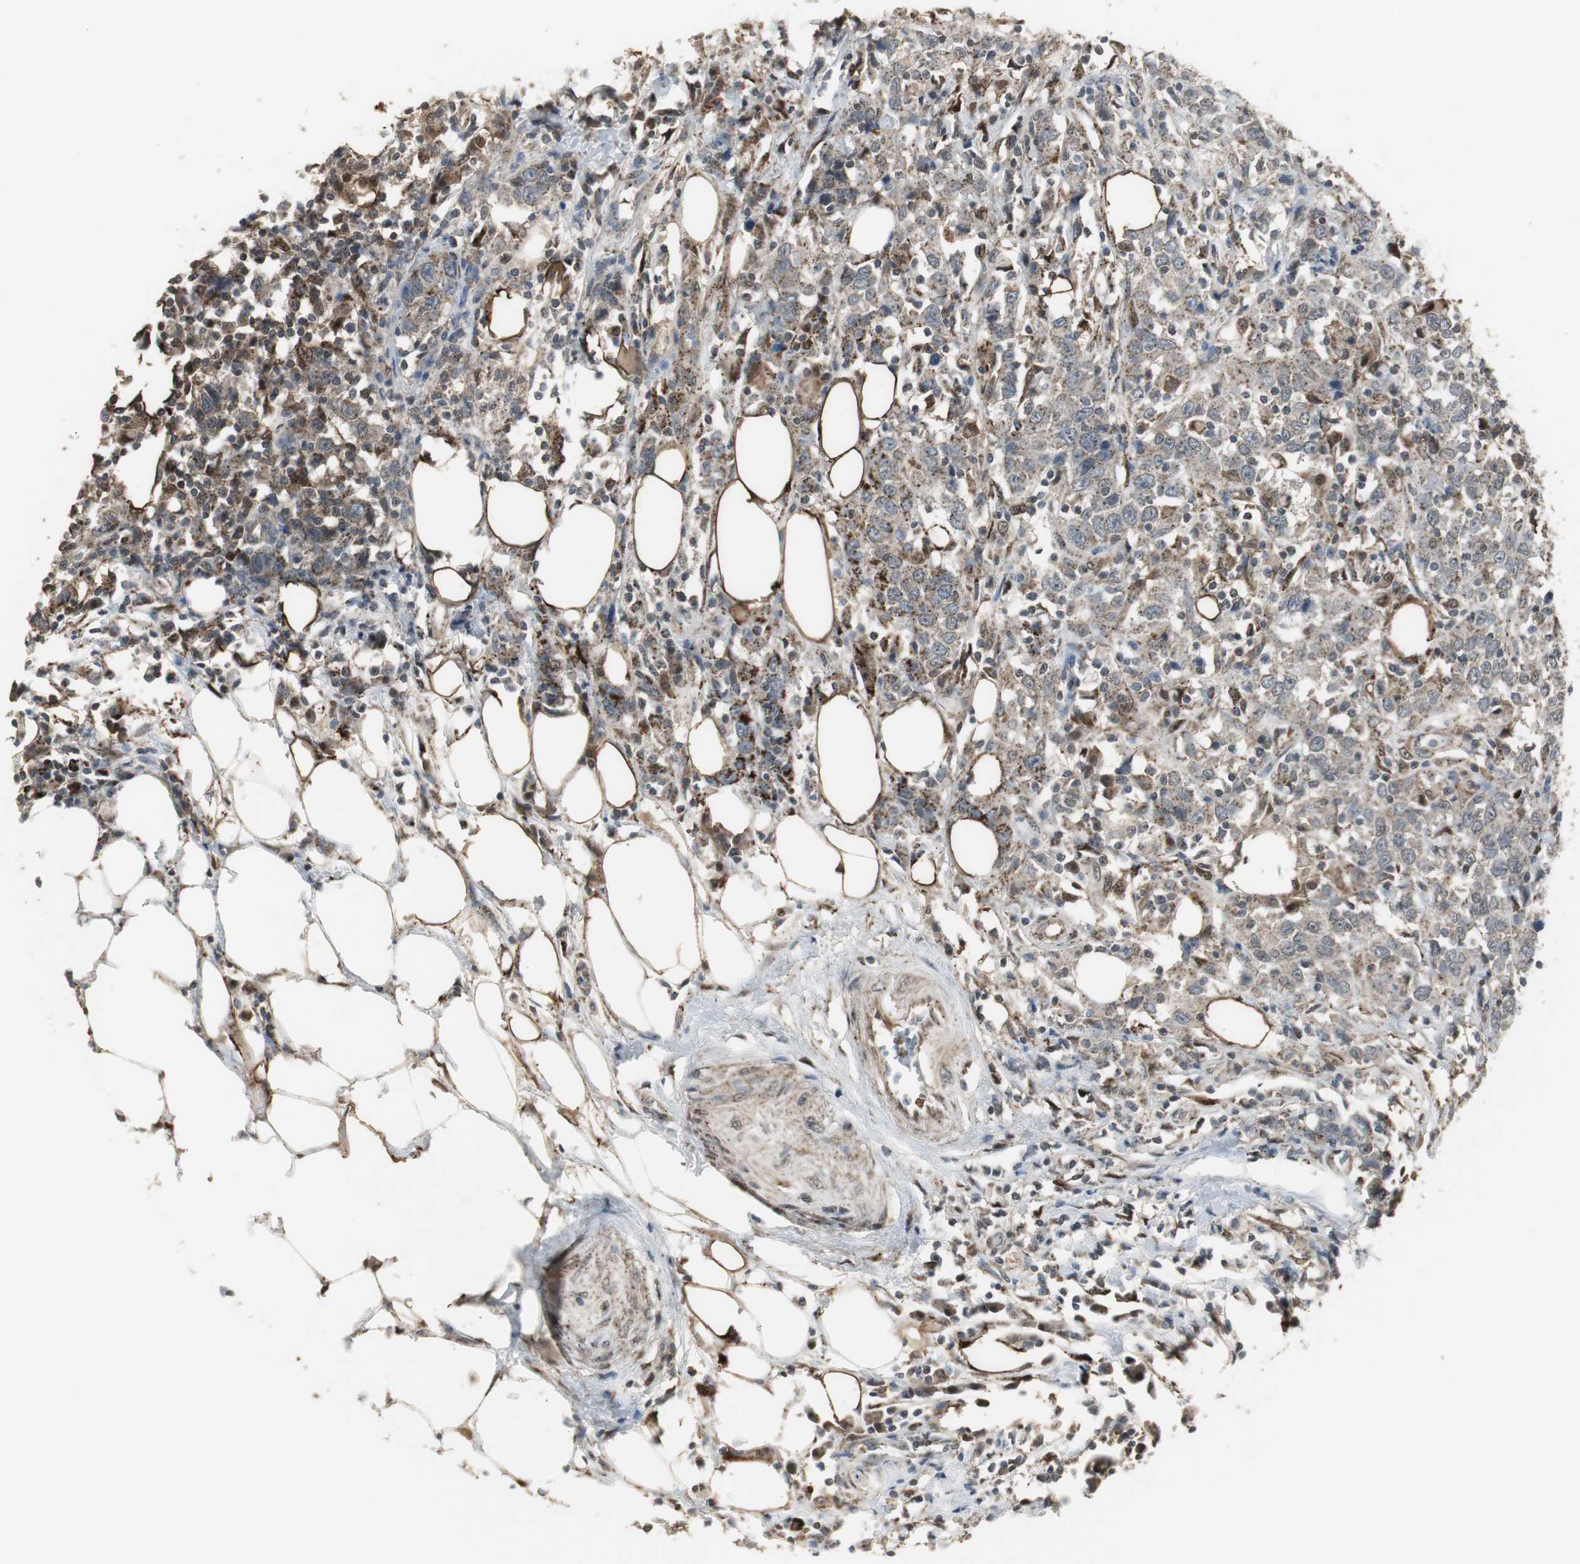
{"staining": {"intensity": "moderate", "quantity": "25%-75%", "location": "cytoplasmic/membranous"}, "tissue": "urothelial cancer", "cell_type": "Tumor cells", "image_type": "cancer", "snomed": [{"axis": "morphology", "description": "Urothelial carcinoma, High grade"}, {"axis": "topography", "description": "Urinary bladder"}], "caption": "Tumor cells exhibit moderate cytoplasmic/membranous staining in about 25%-75% of cells in urothelial cancer. (IHC, brightfield microscopy, high magnification).", "gene": "PLIN3", "patient": {"sex": "male", "age": 61}}